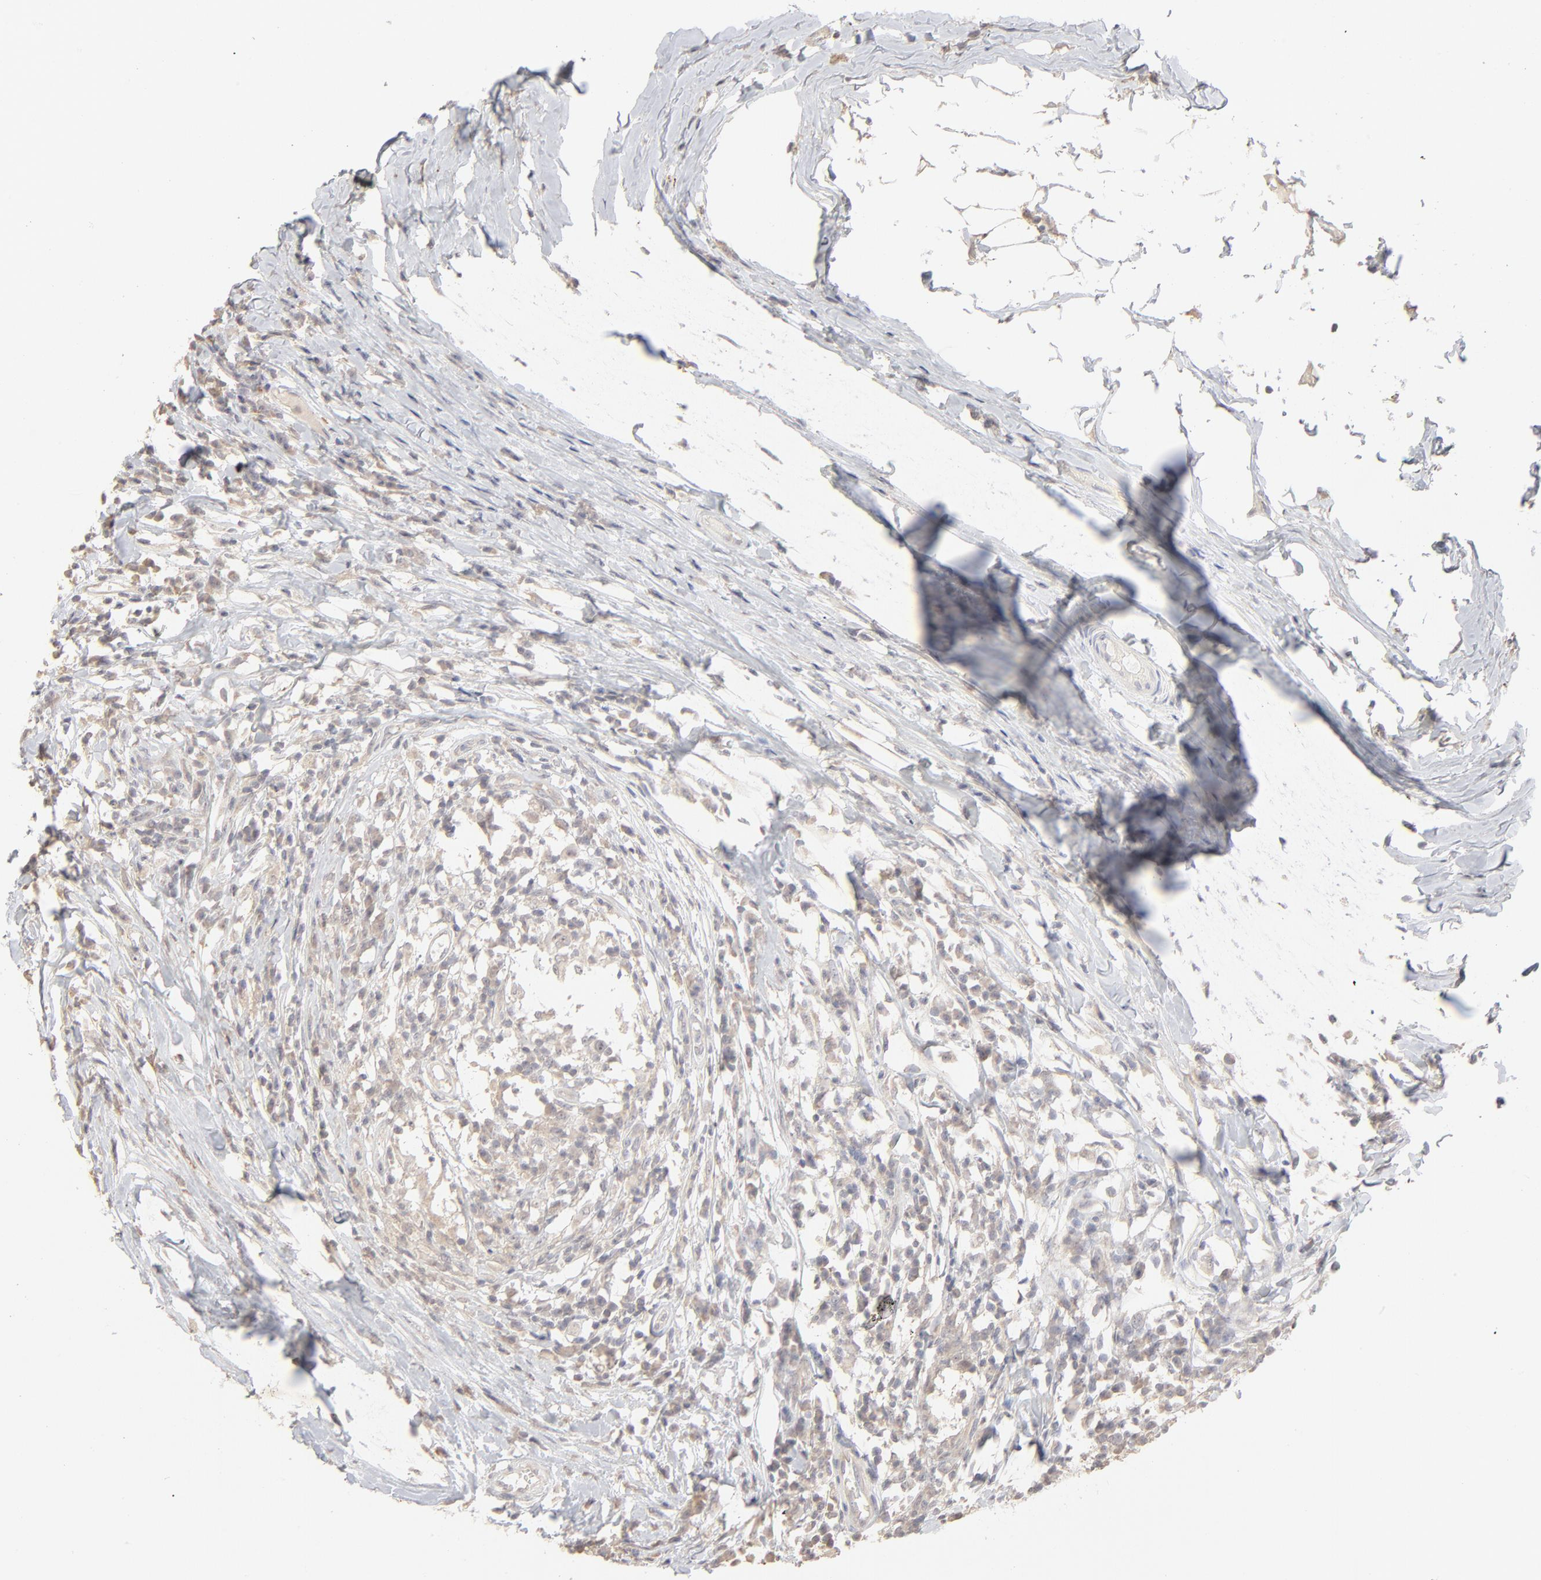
{"staining": {"intensity": "negative", "quantity": "none", "location": "none"}, "tissue": "head and neck cancer", "cell_type": "Tumor cells", "image_type": "cancer", "snomed": [{"axis": "morphology", "description": "Adenocarcinoma, NOS"}, {"axis": "topography", "description": "Salivary gland"}, {"axis": "topography", "description": "Head-Neck"}], "caption": "Tumor cells are negative for brown protein staining in head and neck adenocarcinoma.", "gene": "POMT2", "patient": {"sex": "female", "age": 65}}